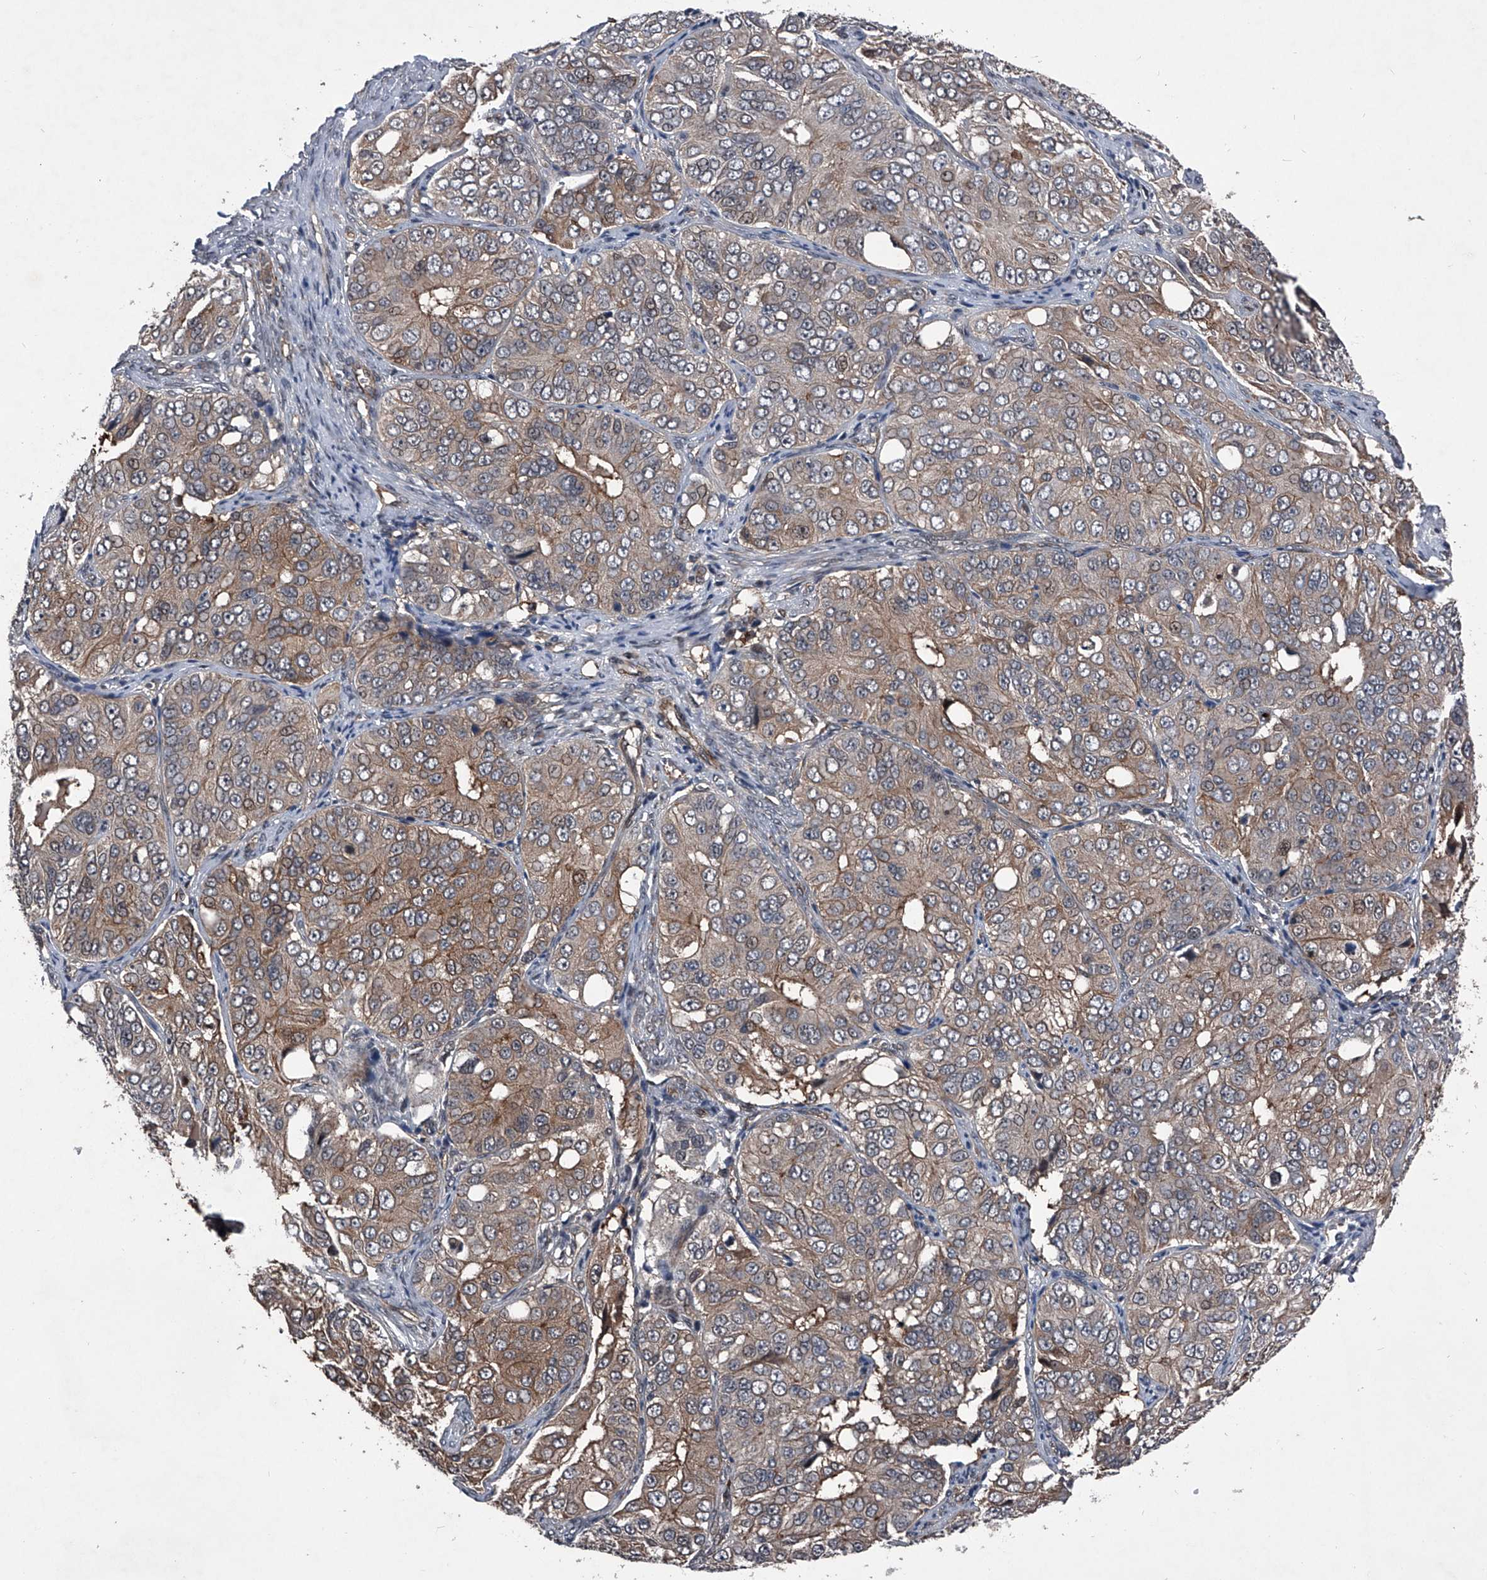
{"staining": {"intensity": "moderate", "quantity": ">75%", "location": "cytoplasmic/membranous"}, "tissue": "ovarian cancer", "cell_type": "Tumor cells", "image_type": "cancer", "snomed": [{"axis": "morphology", "description": "Carcinoma, endometroid"}, {"axis": "topography", "description": "Ovary"}], "caption": "Tumor cells exhibit medium levels of moderate cytoplasmic/membranous positivity in about >75% of cells in human endometroid carcinoma (ovarian).", "gene": "MAPKAP1", "patient": {"sex": "female", "age": 51}}